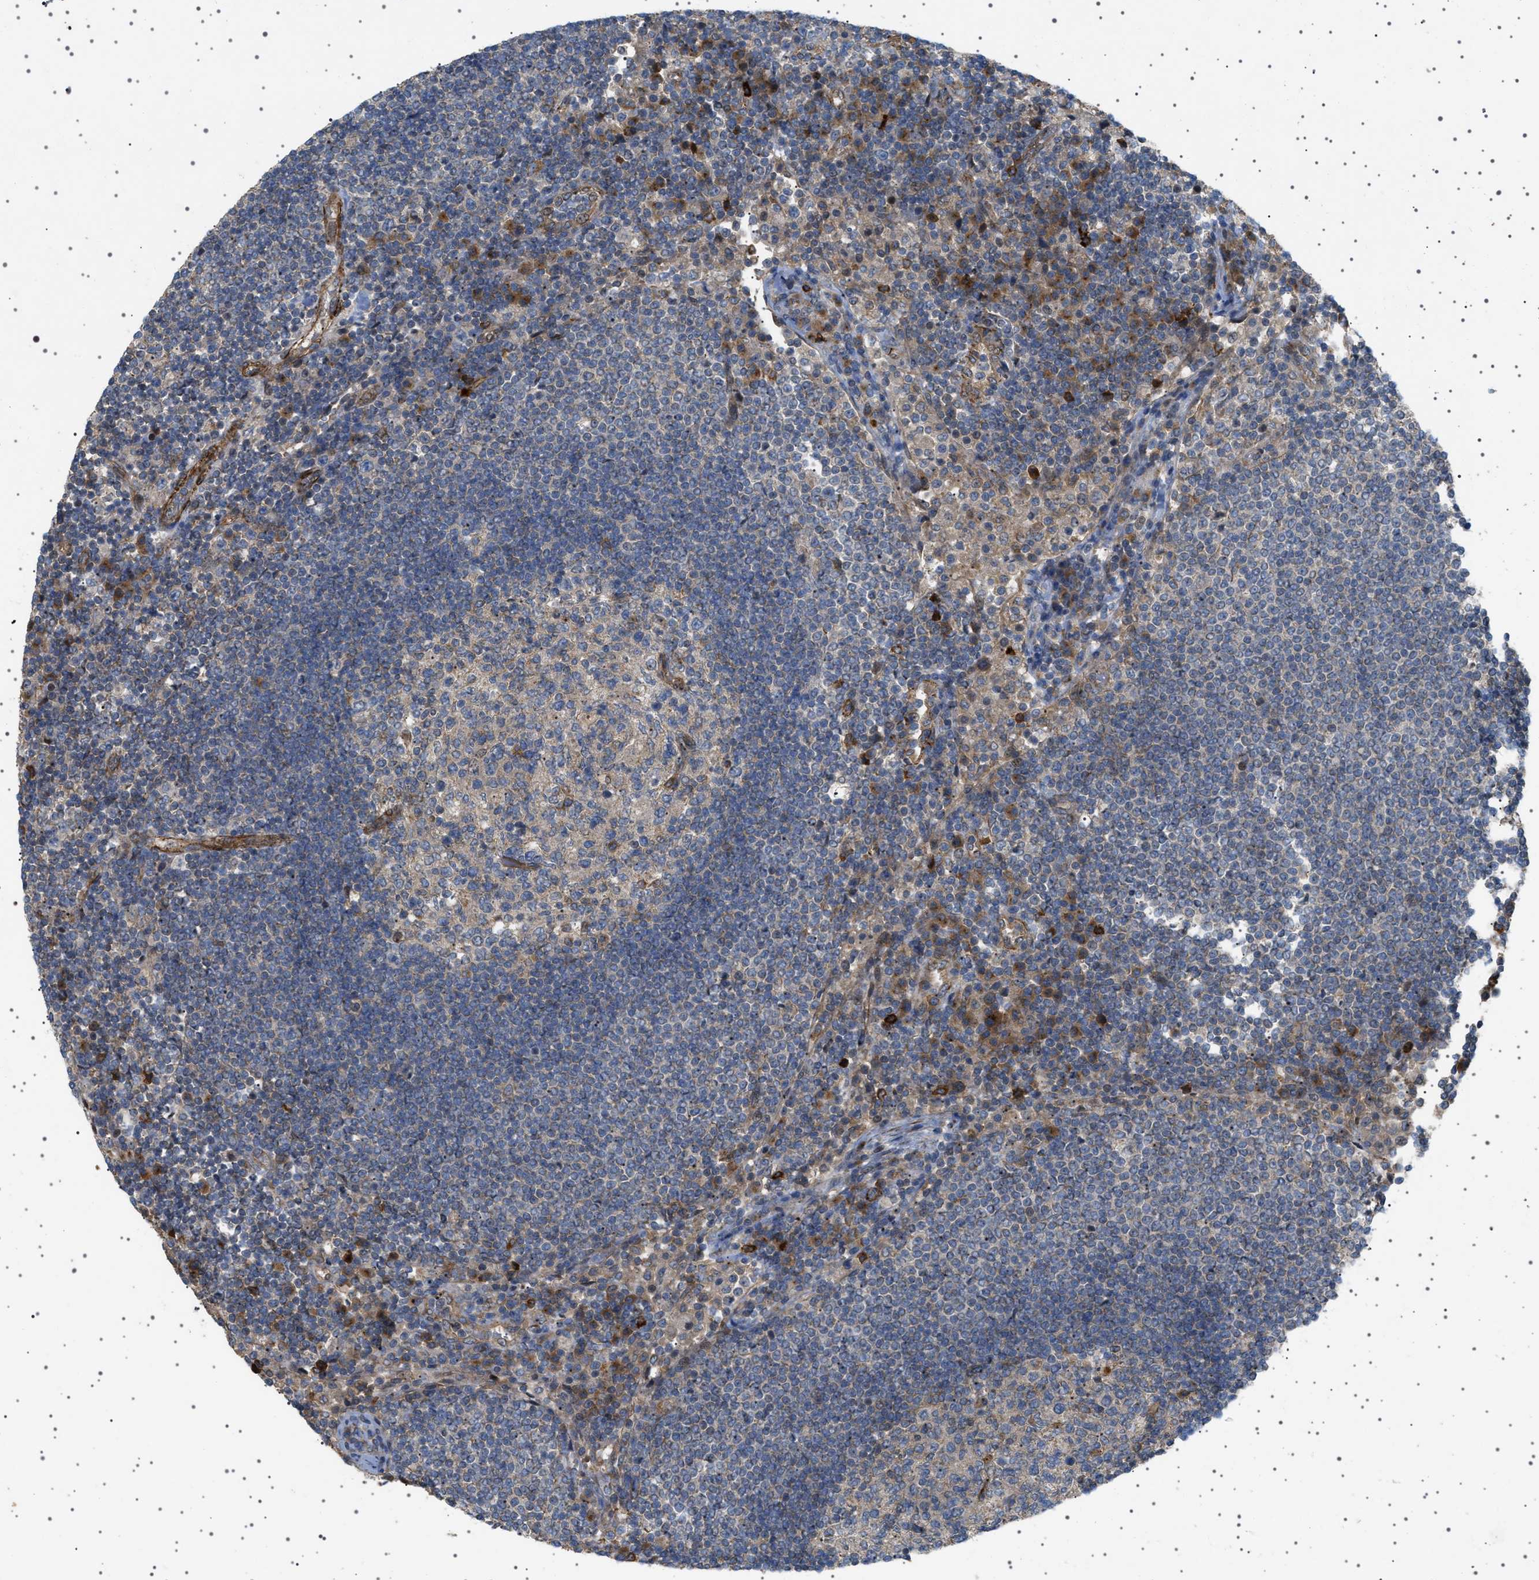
{"staining": {"intensity": "moderate", "quantity": "<25%", "location": "cytoplasmic/membranous"}, "tissue": "lymph node", "cell_type": "Germinal center cells", "image_type": "normal", "snomed": [{"axis": "morphology", "description": "Normal tissue, NOS"}, {"axis": "topography", "description": "Lymph node"}], "caption": "Immunohistochemistry (IHC) of benign lymph node shows low levels of moderate cytoplasmic/membranous expression in approximately <25% of germinal center cells.", "gene": "CCDC186", "patient": {"sex": "female", "age": 53}}